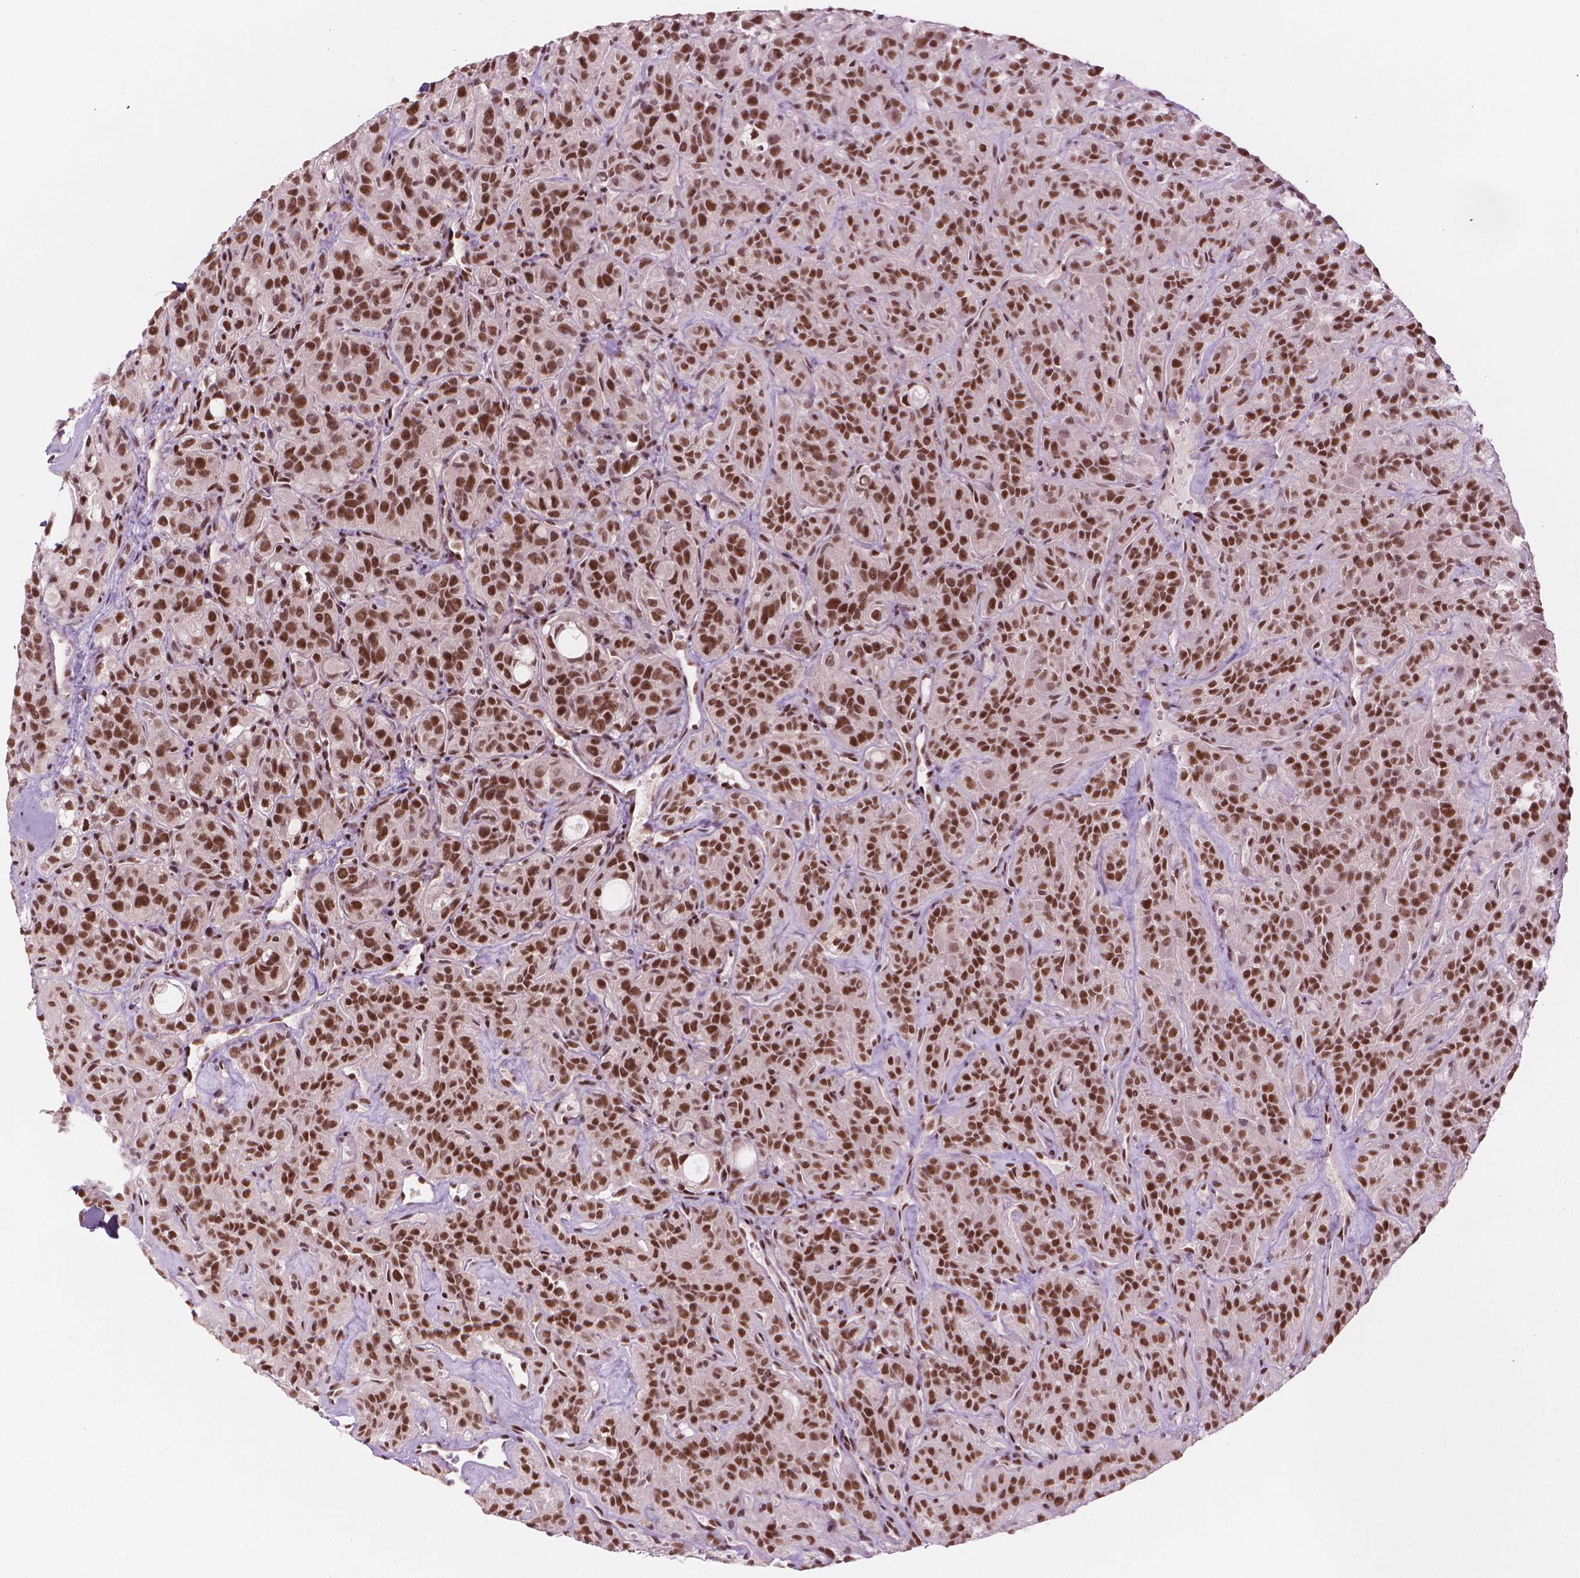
{"staining": {"intensity": "strong", "quantity": ">75%", "location": "nuclear"}, "tissue": "thyroid cancer", "cell_type": "Tumor cells", "image_type": "cancer", "snomed": [{"axis": "morphology", "description": "Papillary adenocarcinoma, NOS"}, {"axis": "topography", "description": "Thyroid gland"}], "caption": "An IHC histopathology image of tumor tissue is shown. Protein staining in brown labels strong nuclear positivity in papillary adenocarcinoma (thyroid) within tumor cells.", "gene": "ELF2", "patient": {"sex": "female", "age": 45}}